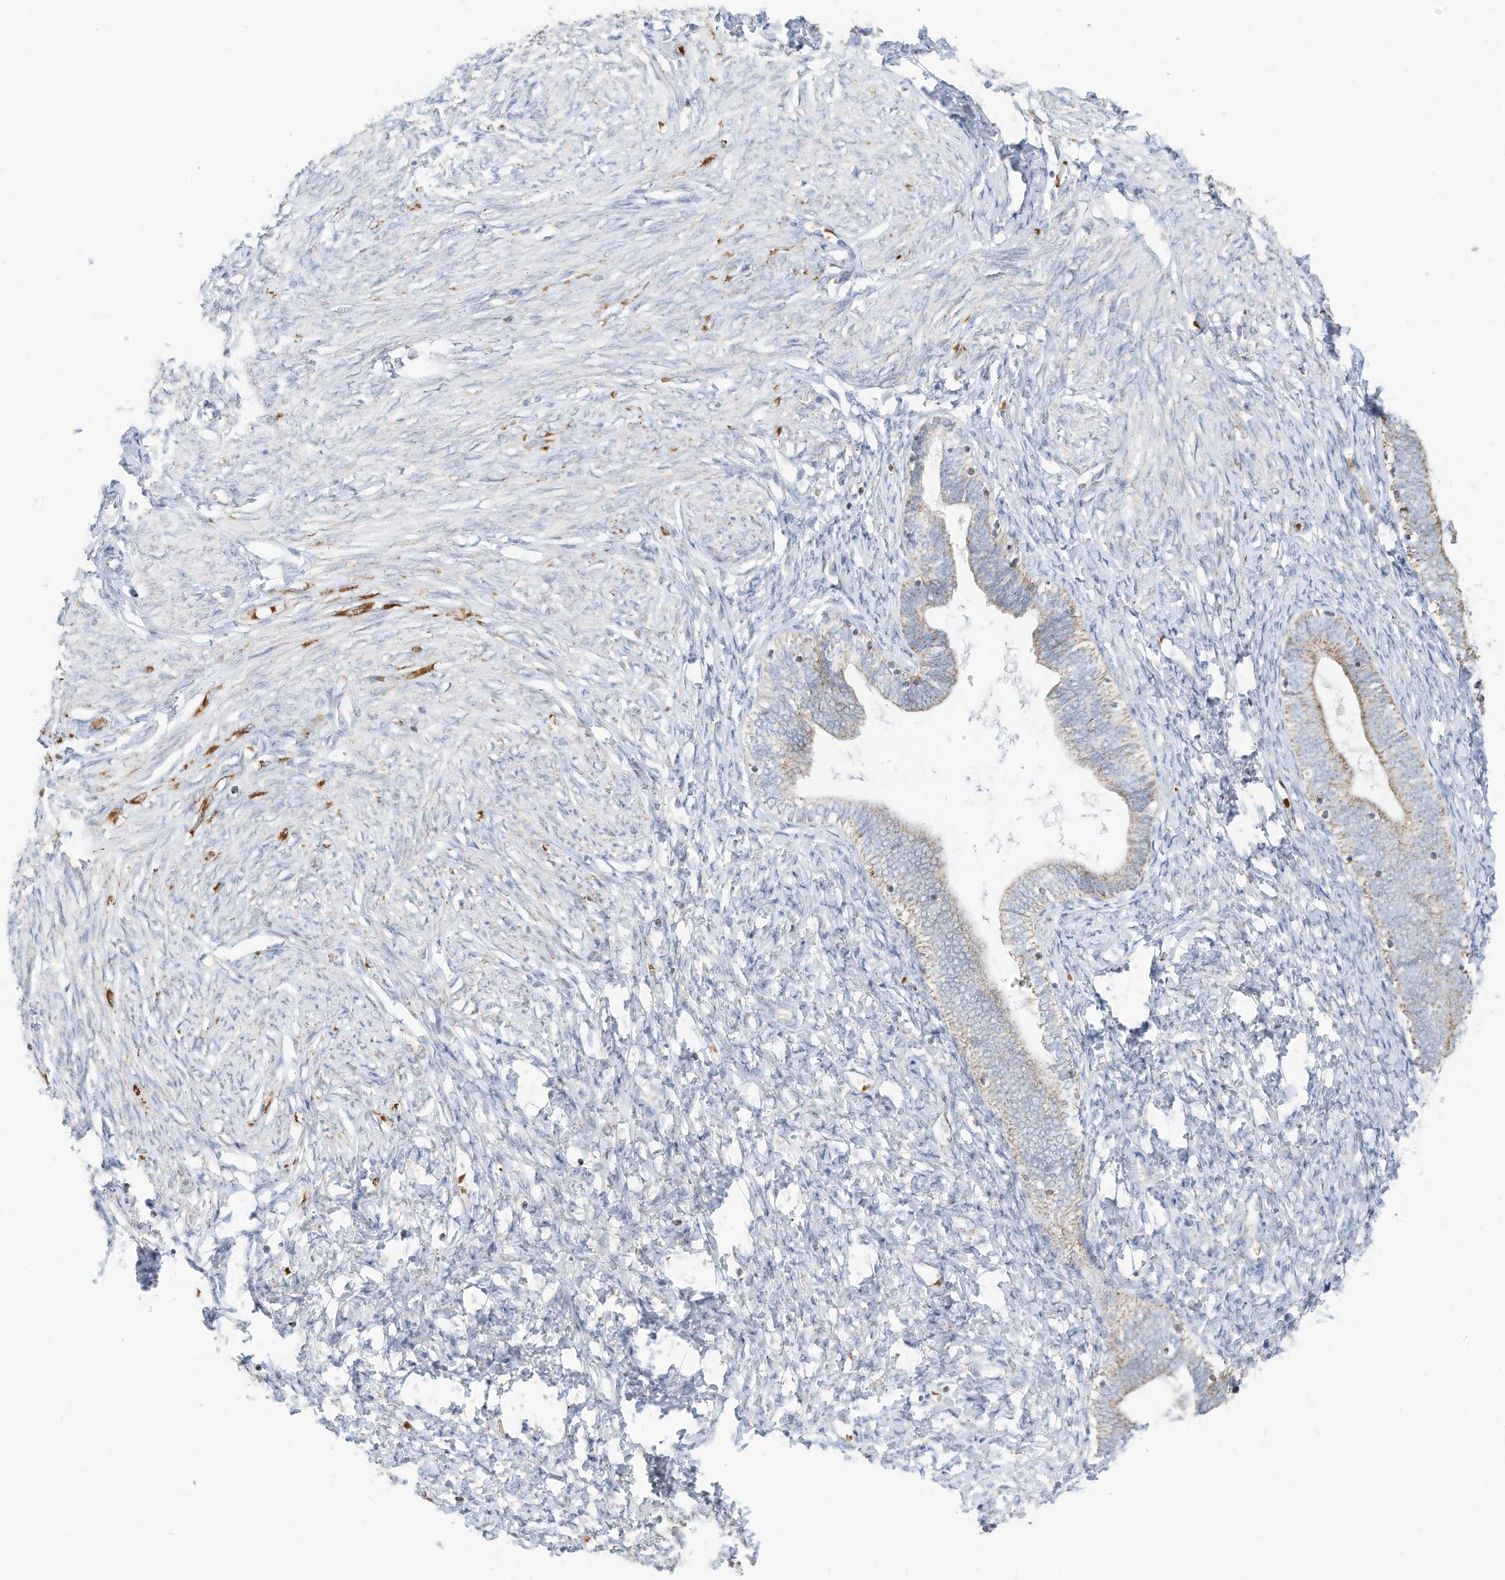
{"staining": {"intensity": "weak", "quantity": "<25%", "location": "cytoplasmic/membranous"}, "tissue": "endometrium", "cell_type": "Cells in endometrial stroma", "image_type": "normal", "snomed": [{"axis": "morphology", "description": "Normal tissue, NOS"}, {"axis": "topography", "description": "Endometrium"}], "caption": "A micrograph of endometrium stained for a protein exhibits no brown staining in cells in endometrial stroma.", "gene": "MTUS2", "patient": {"sex": "female", "age": 72}}